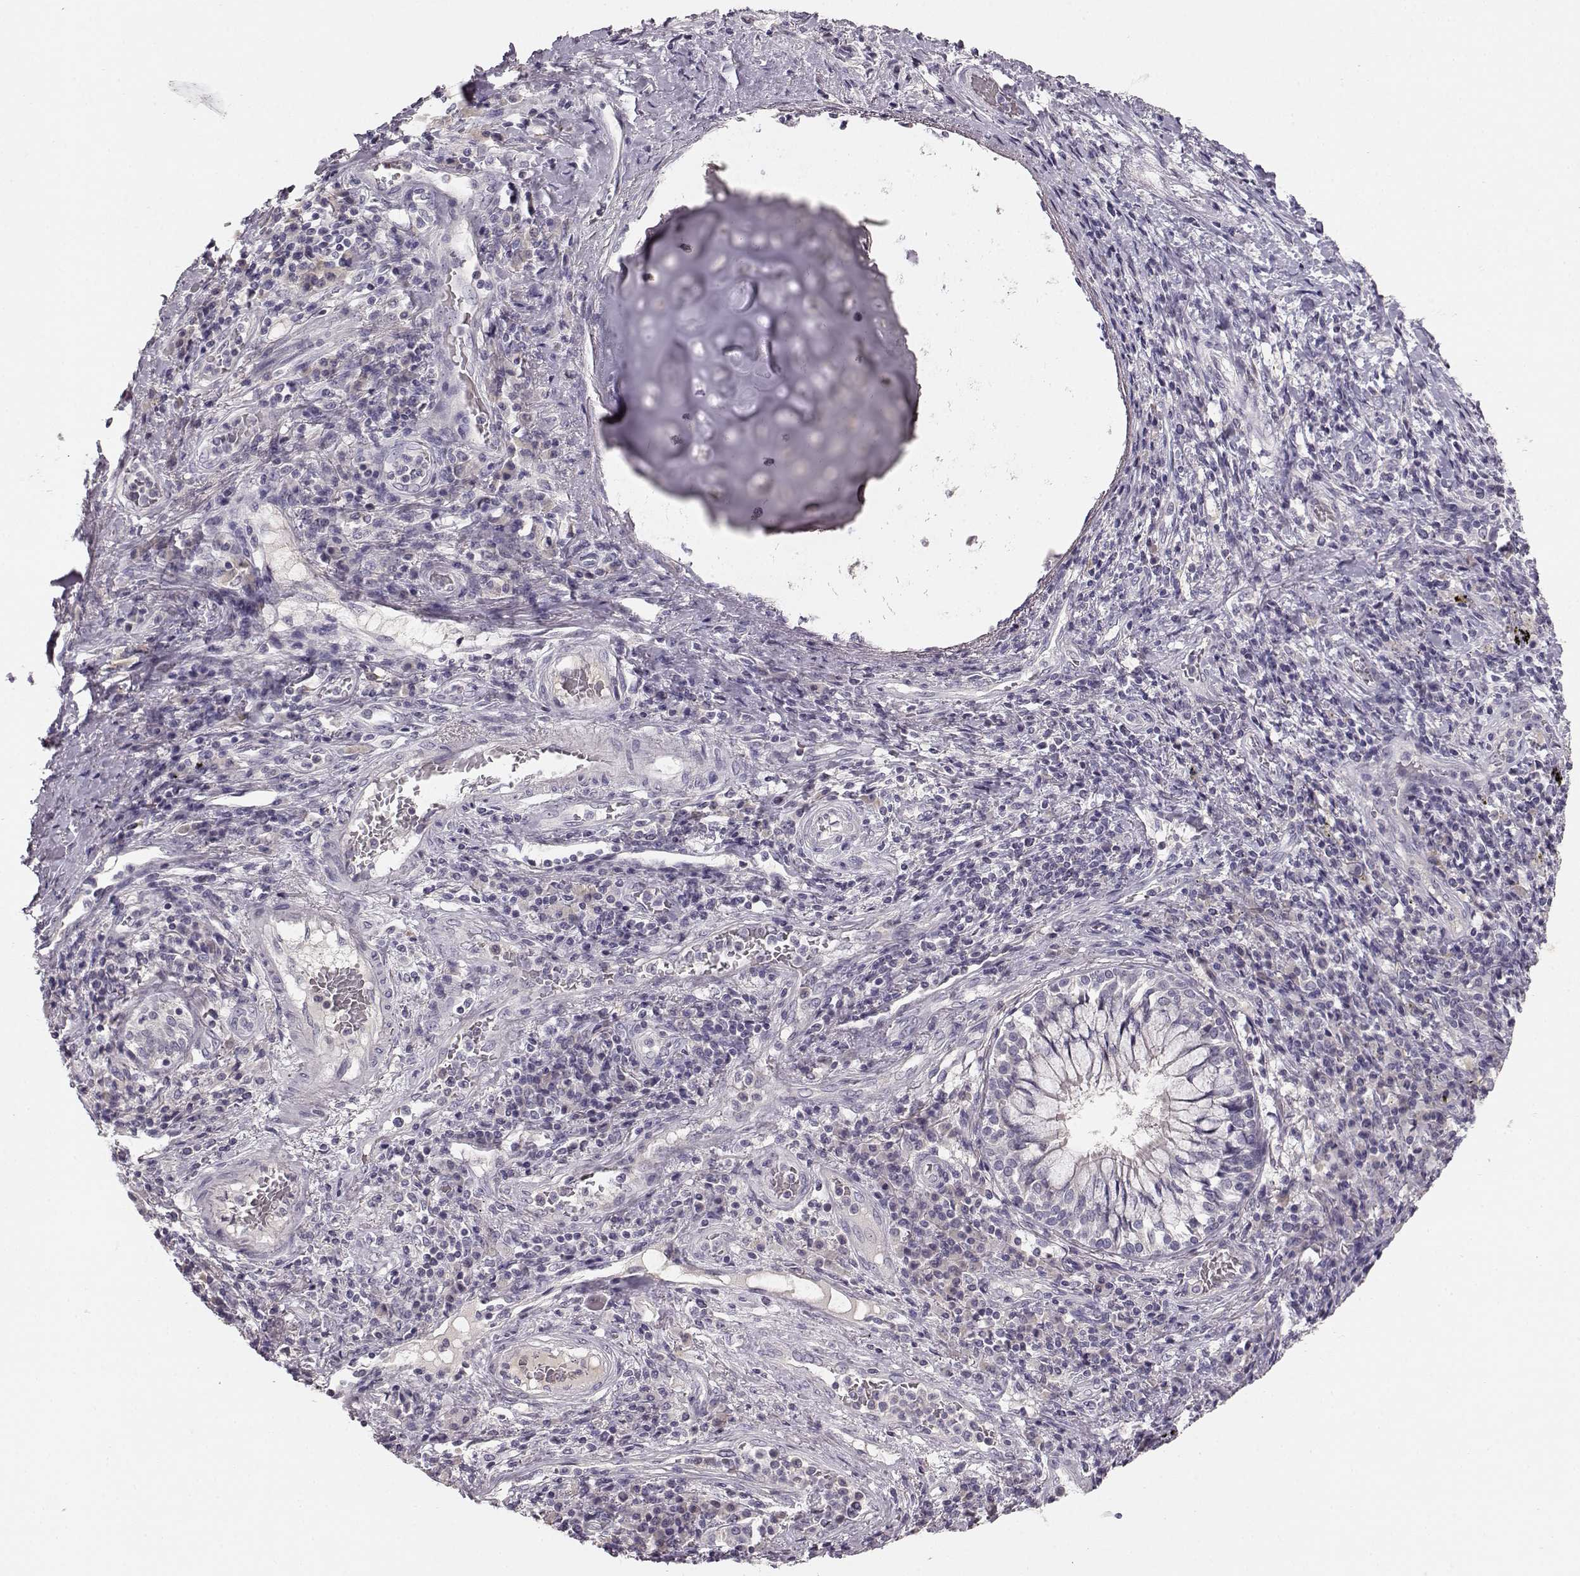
{"staining": {"intensity": "negative", "quantity": "none", "location": "none"}, "tissue": "lung cancer", "cell_type": "Tumor cells", "image_type": "cancer", "snomed": [{"axis": "morphology", "description": "Normal tissue, NOS"}, {"axis": "morphology", "description": "Squamous cell carcinoma, NOS"}, {"axis": "topography", "description": "Bronchus"}, {"axis": "topography", "description": "Lung"}], "caption": "Image shows no significant protein expression in tumor cells of squamous cell carcinoma (lung).", "gene": "BFSP2", "patient": {"sex": "male", "age": 64}}